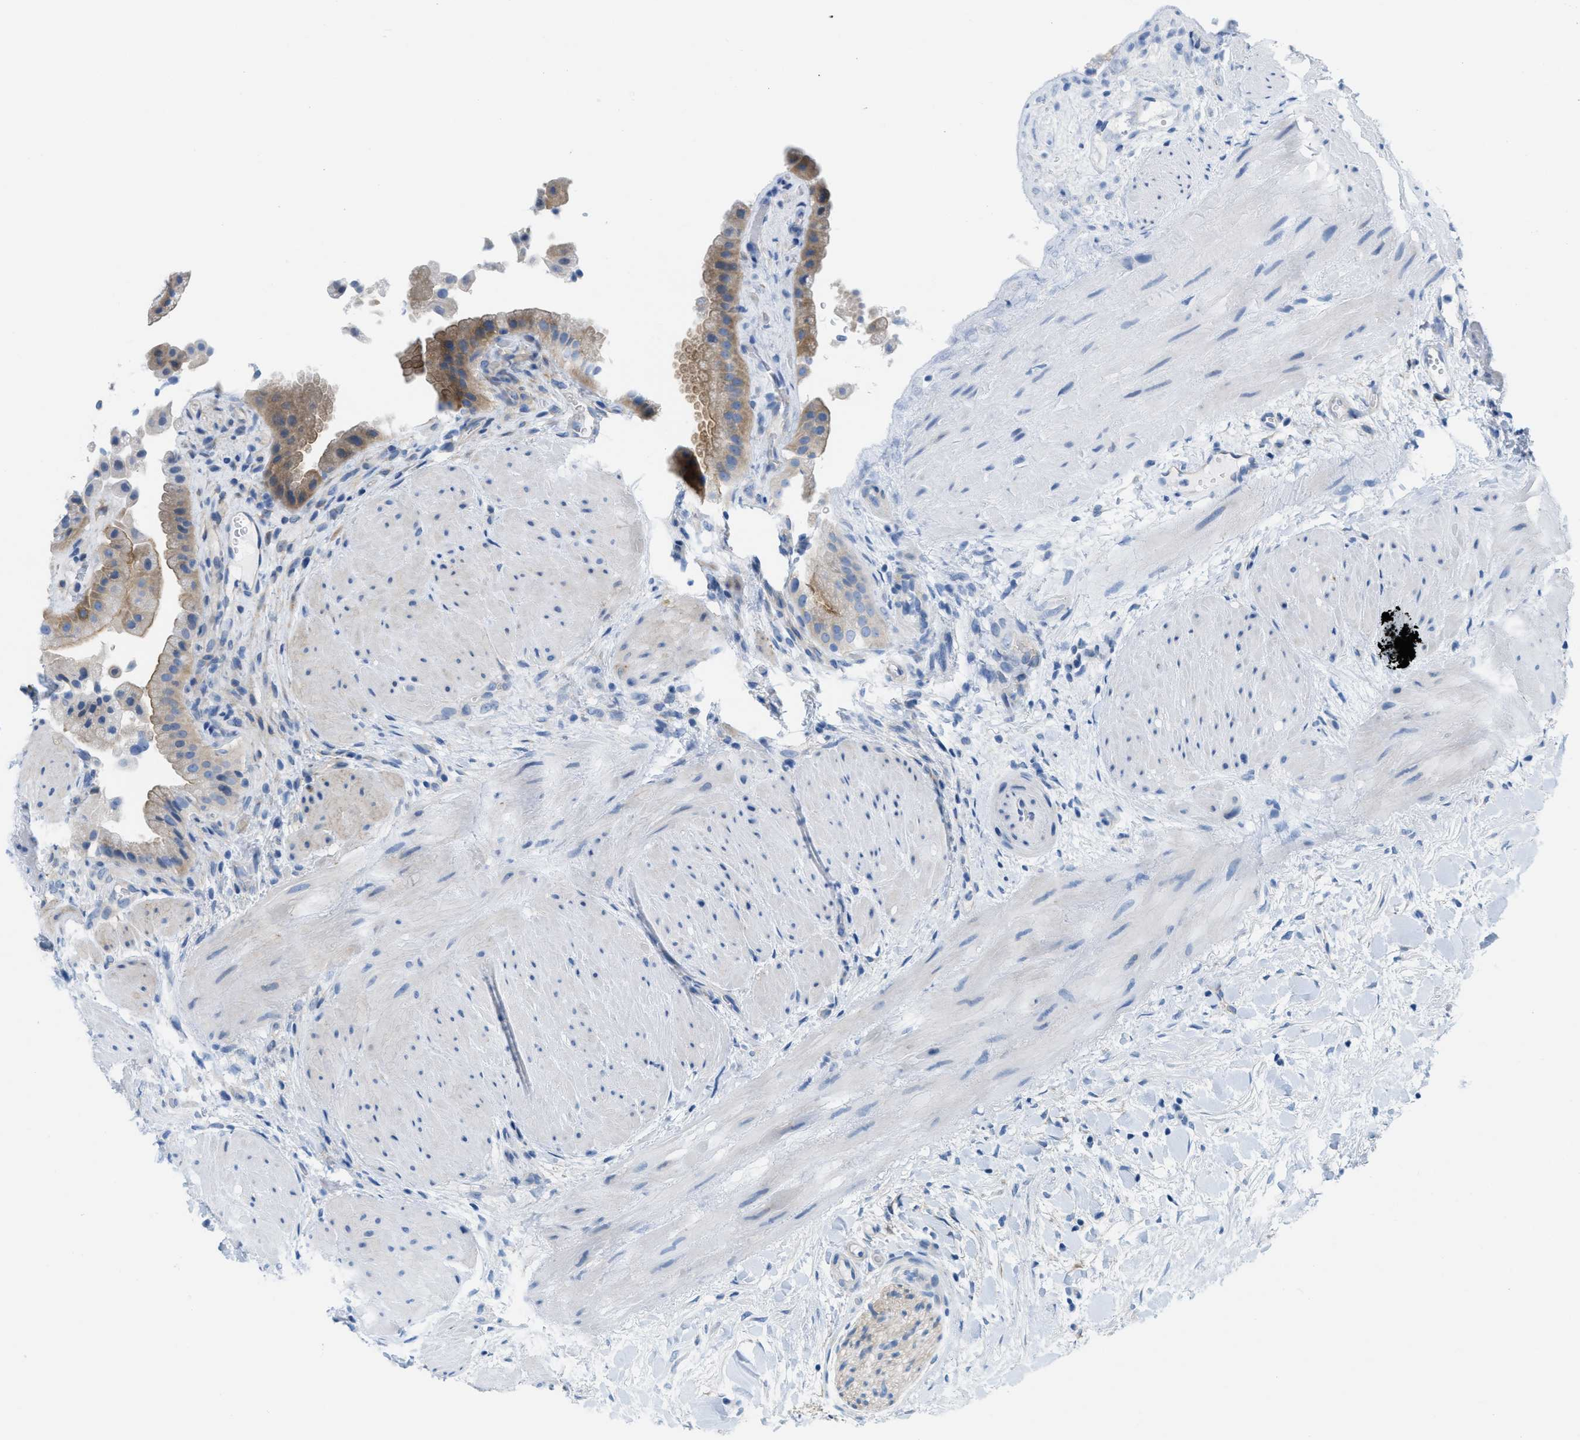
{"staining": {"intensity": "moderate", "quantity": ">75%", "location": "cytoplasmic/membranous"}, "tissue": "gallbladder", "cell_type": "Glandular cells", "image_type": "normal", "snomed": [{"axis": "morphology", "description": "Normal tissue, NOS"}, {"axis": "topography", "description": "Gallbladder"}], "caption": "Immunohistochemical staining of unremarkable gallbladder demonstrates moderate cytoplasmic/membranous protein positivity in about >75% of glandular cells.", "gene": "ASGR1", "patient": {"sex": "male", "age": 49}}